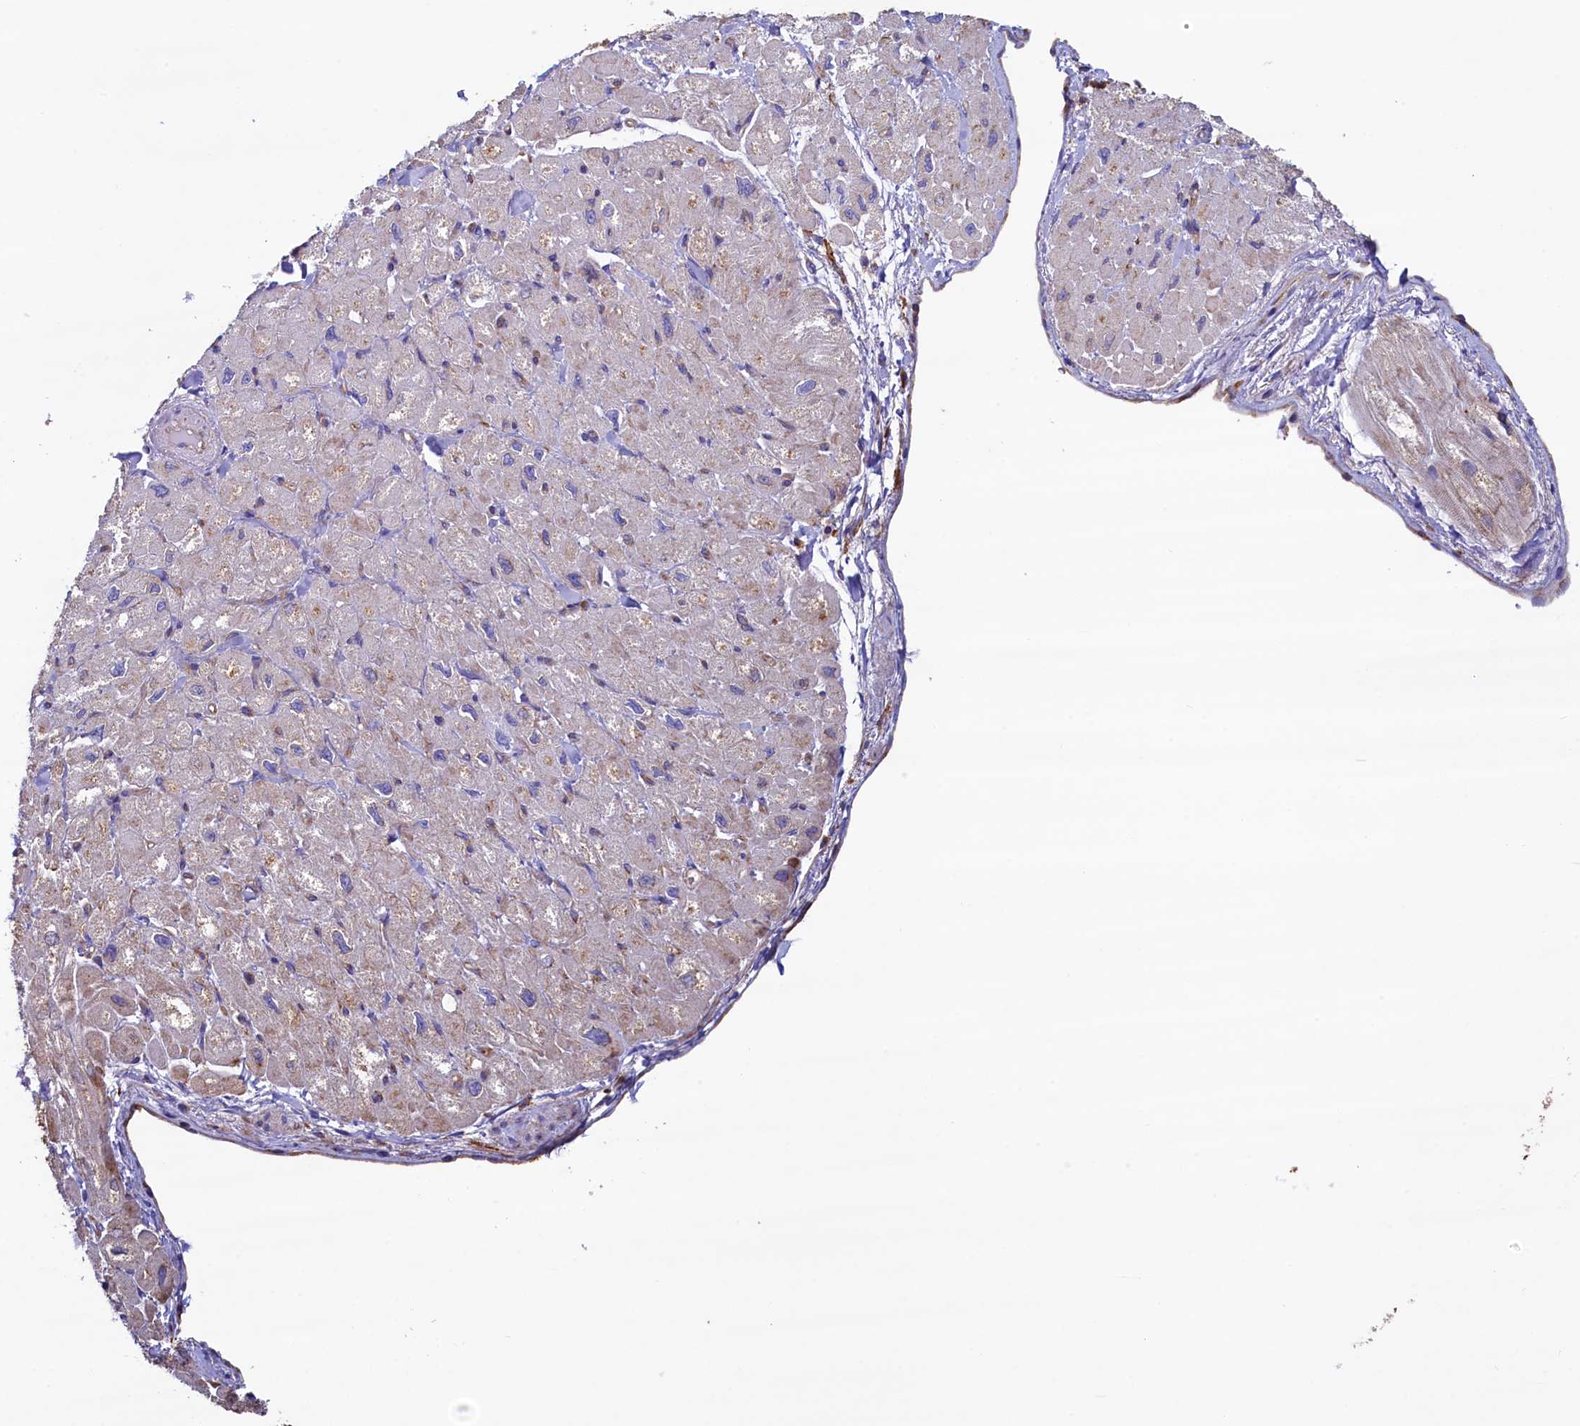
{"staining": {"intensity": "weak", "quantity": "<25%", "location": "cytoplasmic/membranous"}, "tissue": "heart muscle", "cell_type": "Cardiomyocytes", "image_type": "normal", "snomed": [{"axis": "morphology", "description": "Normal tissue, NOS"}, {"axis": "topography", "description": "Heart"}], "caption": "Immunohistochemical staining of unremarkable human heart muscle shows no significant staining in cardiomyocytes.", "gene": "GPR21", "patient": {"sex": "male", "age": 65}}